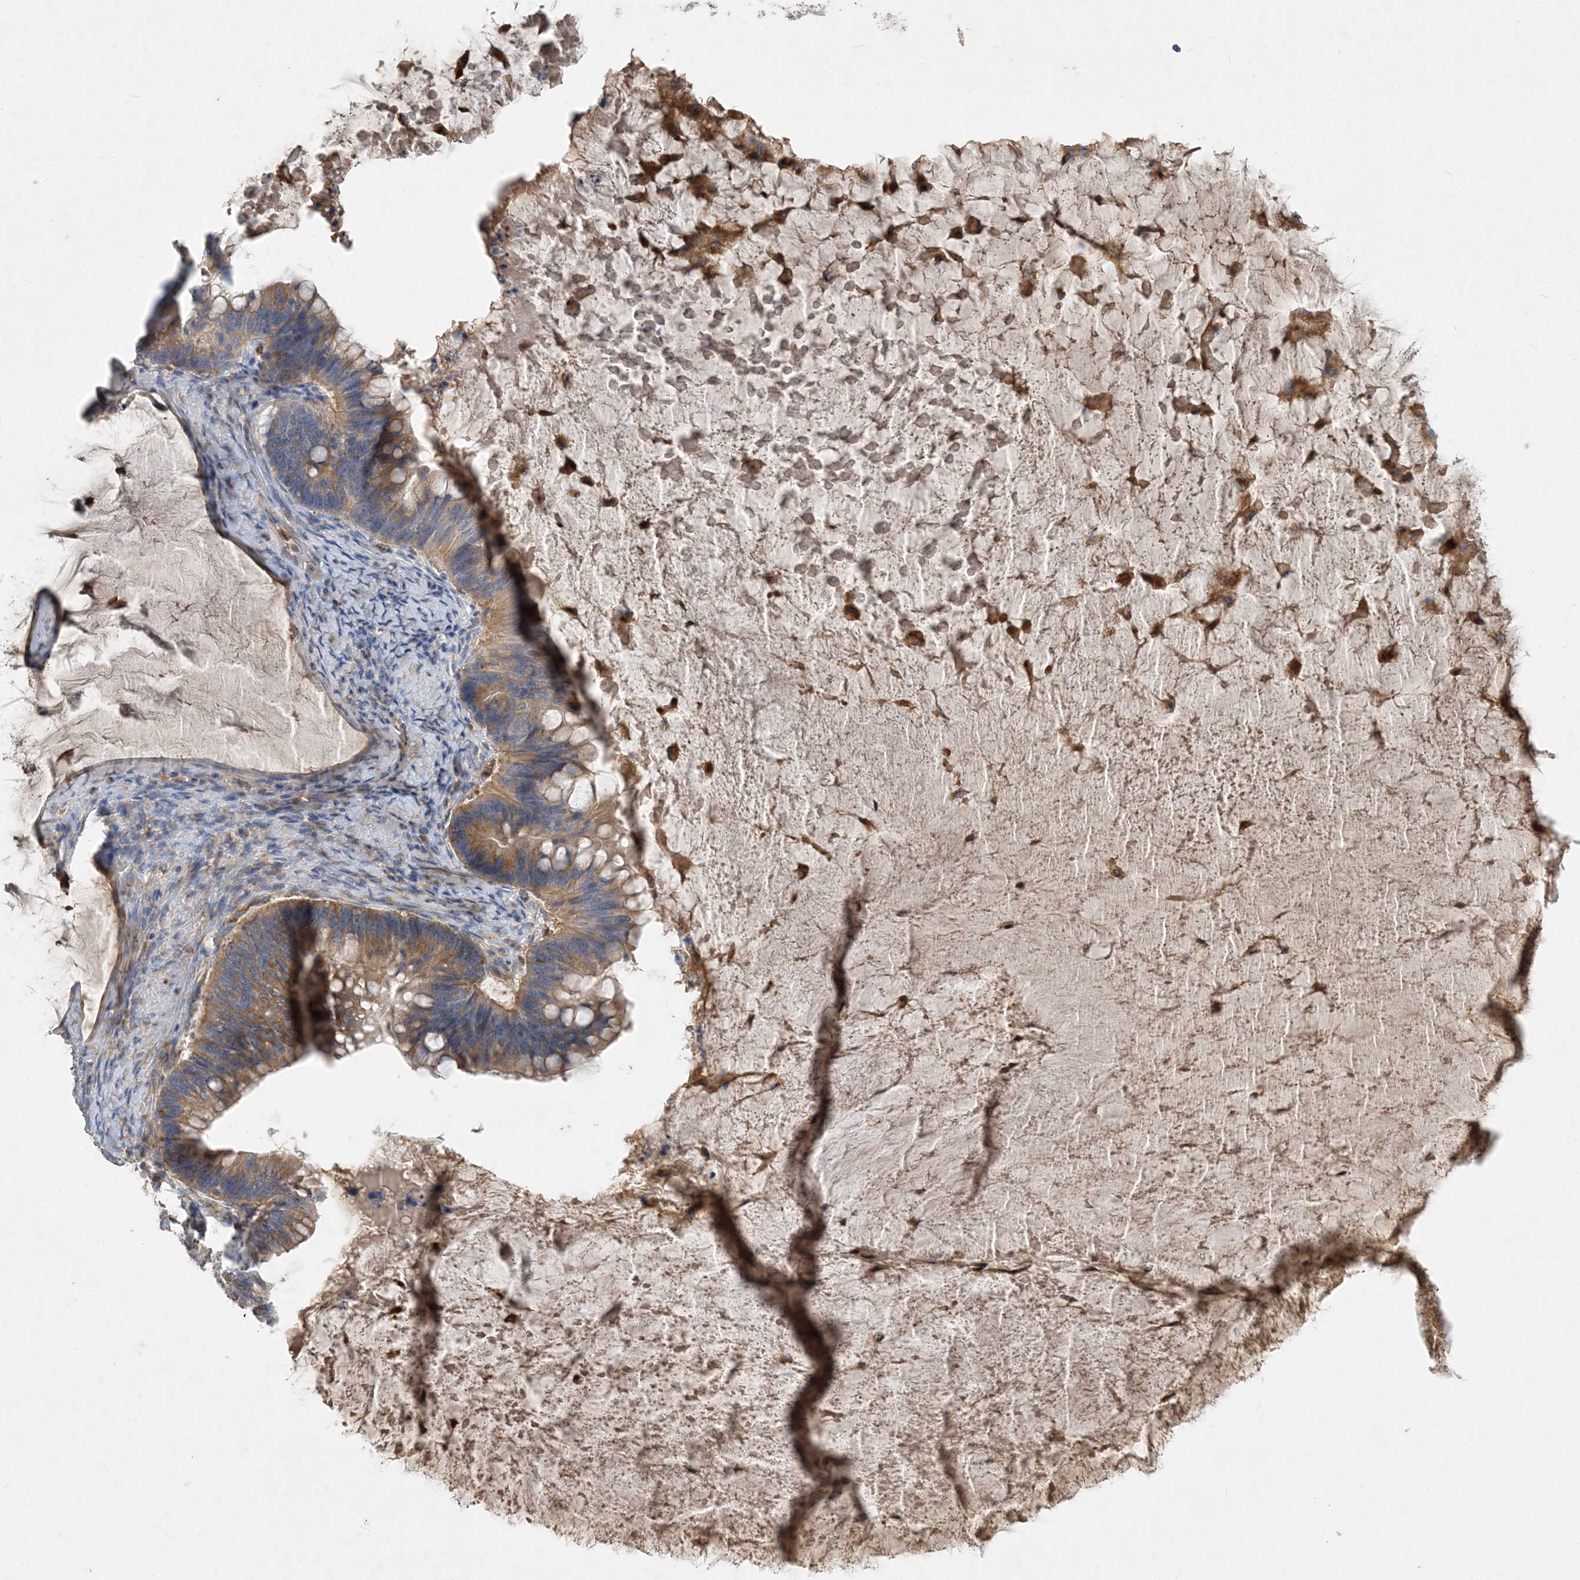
{"staining": {"intensity": "moderate", "quantity": ">75%", "location": "cytoplasmic/membranous"}, "tissue": "ovarian cancer", "cell_type": "Tumor cells", "image_type": "cancer", "snomed": [{"axis": "morphology", "description": "Cystadenocarcinoma, mucinous, NOS"}, {"axis": "topography", "description": "Ovary"}], "caption": "High-magnification brightfield microscopy of ovarian mucinous cystadenocarcinoma stained with DAB (brown) and counterstained with hematoxylin (blue). tumor cells exhibit moderate cytoplasmic/membranous positivity is identified in about>75% of cells.", "gene": "GRINA", "patient": {"sex": "female", "age": 61}}